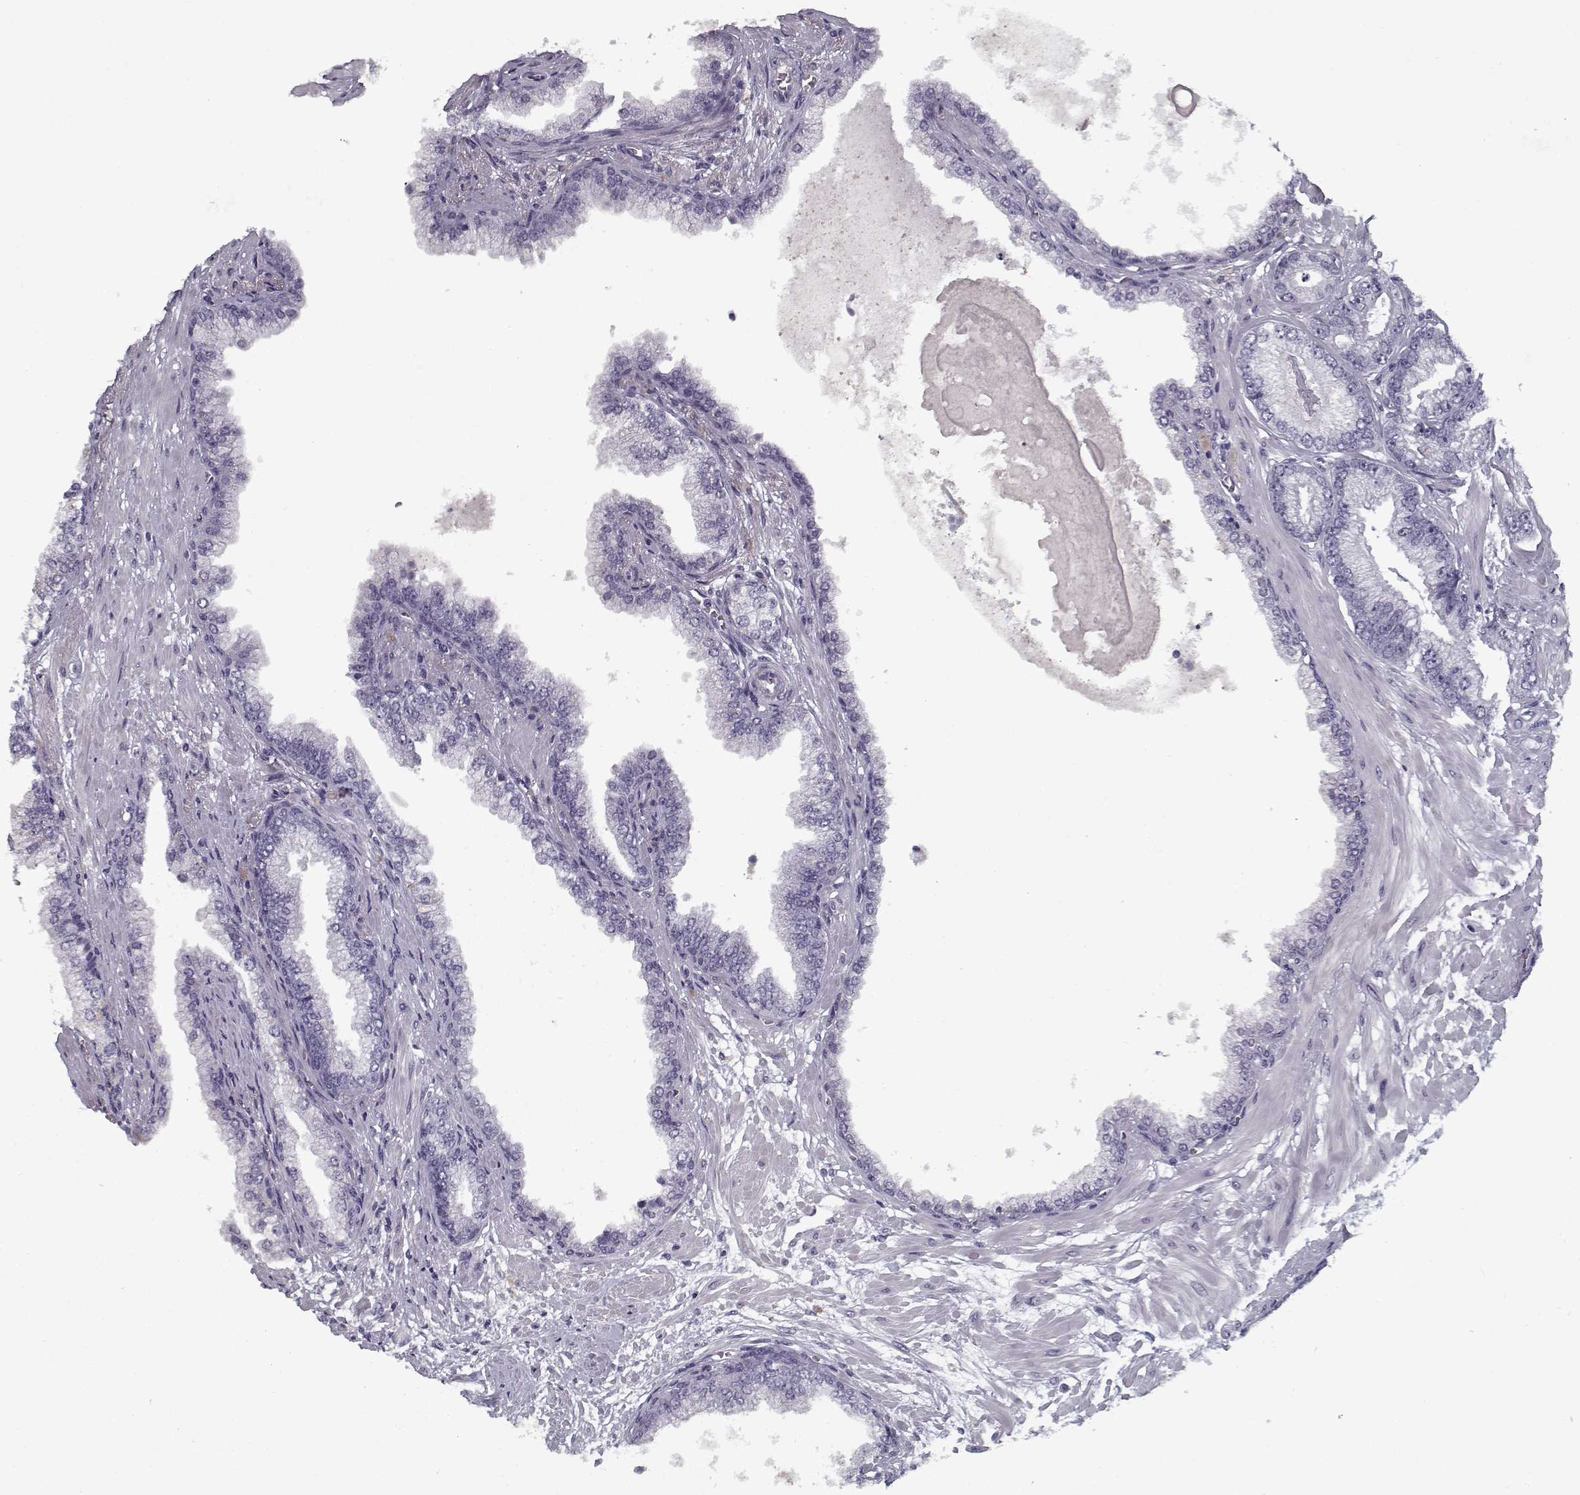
{"staining": {"intensity": "negative", "quantity": "none", "location": "none"}, "tissue": "prostate cancer", "cell_type": "Tumor cells", "image_type": "cancer", "snomed": [{"axis": "morphology", "description": "Adenocarcinoma, Low grade"}, {"axis": "topography", "description": "Prostate"}], "caption": "Immunohistochemistry image of prostate cancer stained for a protein (brown), which demonstrates no staining in tumor cells.", "gene": "SPACA9", "patient": {"sex": "male", "age": 64}}